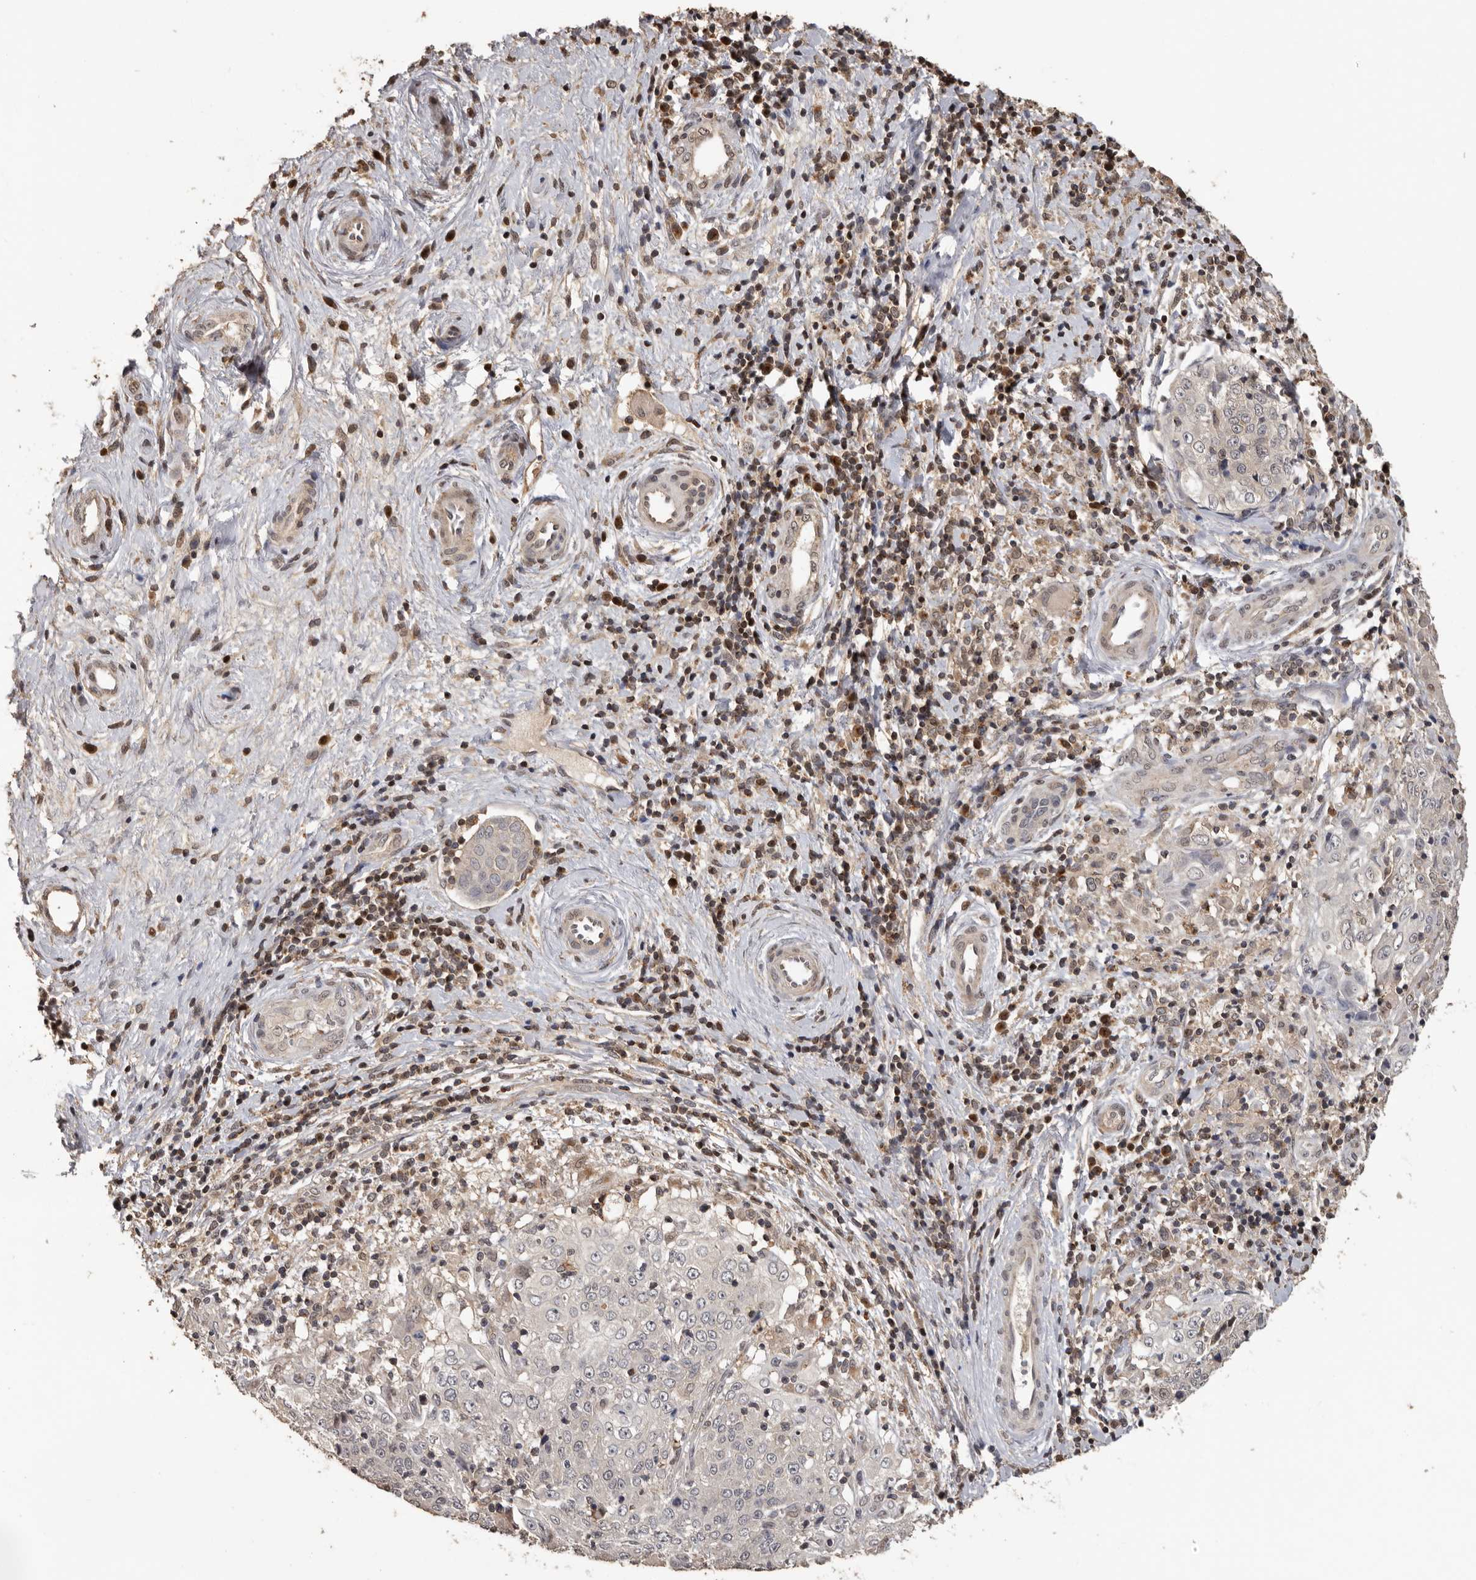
{"staining": {"intensity": "weak", "quantity": "<25%", "location": "nuclear"}, "tissue": "cervical cancer", "cell_type": "Tumor cells", "image_type": "cancer", "snomed": [{"axis": "morphology", "description": "Squamous cell carcinoma, NOS"}, {"axis": "topography", "description": "Cervix"}], "caption": "Tumor cells show no significant protein expression in cervical cancer. (Stains: DAB immunohistochemistry with hematoxylin counter stain, Microscopy: brightfield microscopy at high magnification).", "gene": "KIF2B", "patient": {"sex": "female", "age": 48}}